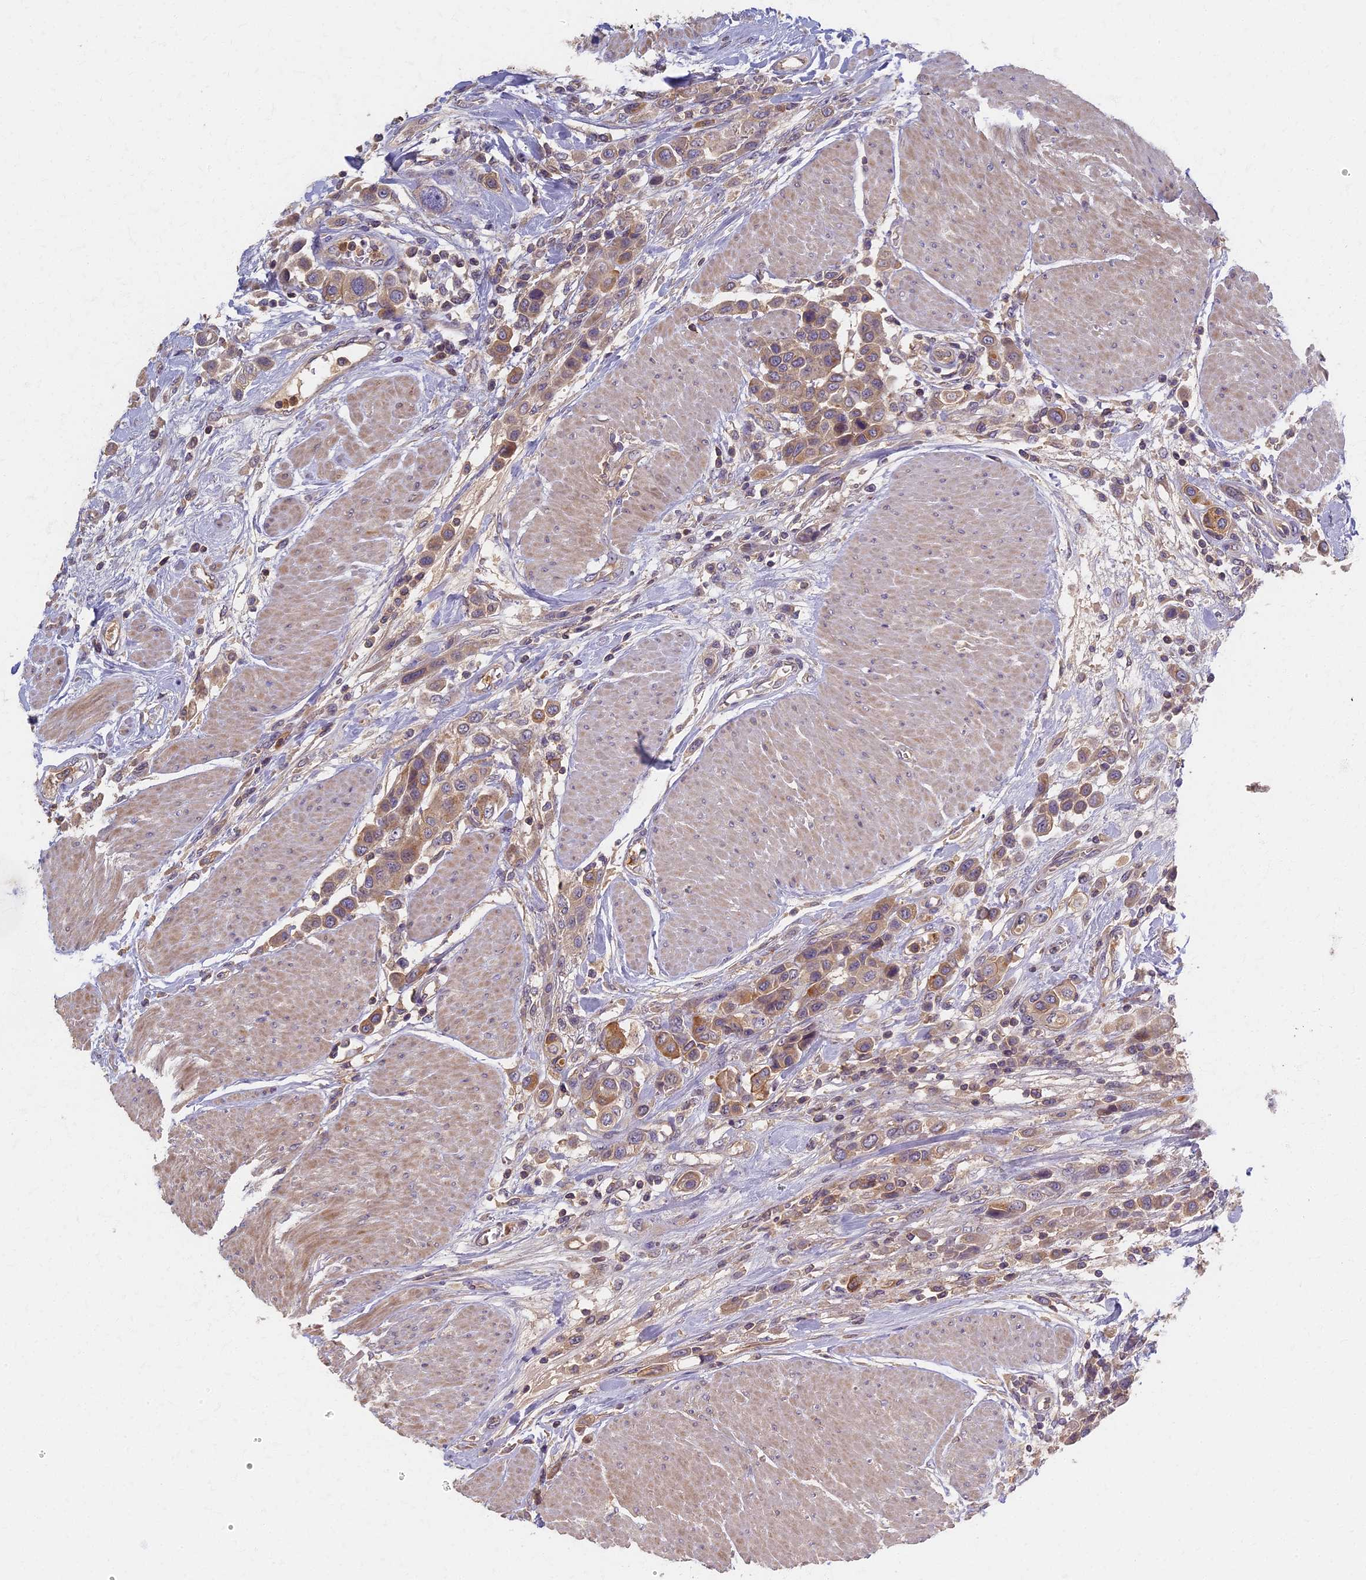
{"staining": {"intensity": "moderate", "quantity": "25%-75%", "location": "cytoplasmic/membranous"}, "tissue": "urothelial cancer", "cell_type": "Tumor cells", "image_type": "cancer", "snomed": [{"axis": "morphology", "description": "Urothelial carcinoma, High grade"}, {"axis": "topography", "description": "Urinary bladder"}], "caption": "IHC photomicrograph of neoplastic tissue: human urothelial carcinoma (high-grade) stained using IHC reveals medium levels of moderate protein expression localized specifically in the cytoplasmic/membranous of tumor cells, appearing as a cytoplasmic/membranous brown color.", "gene": "AP4E1", "patient": {"sex": "male", "age": 50}}